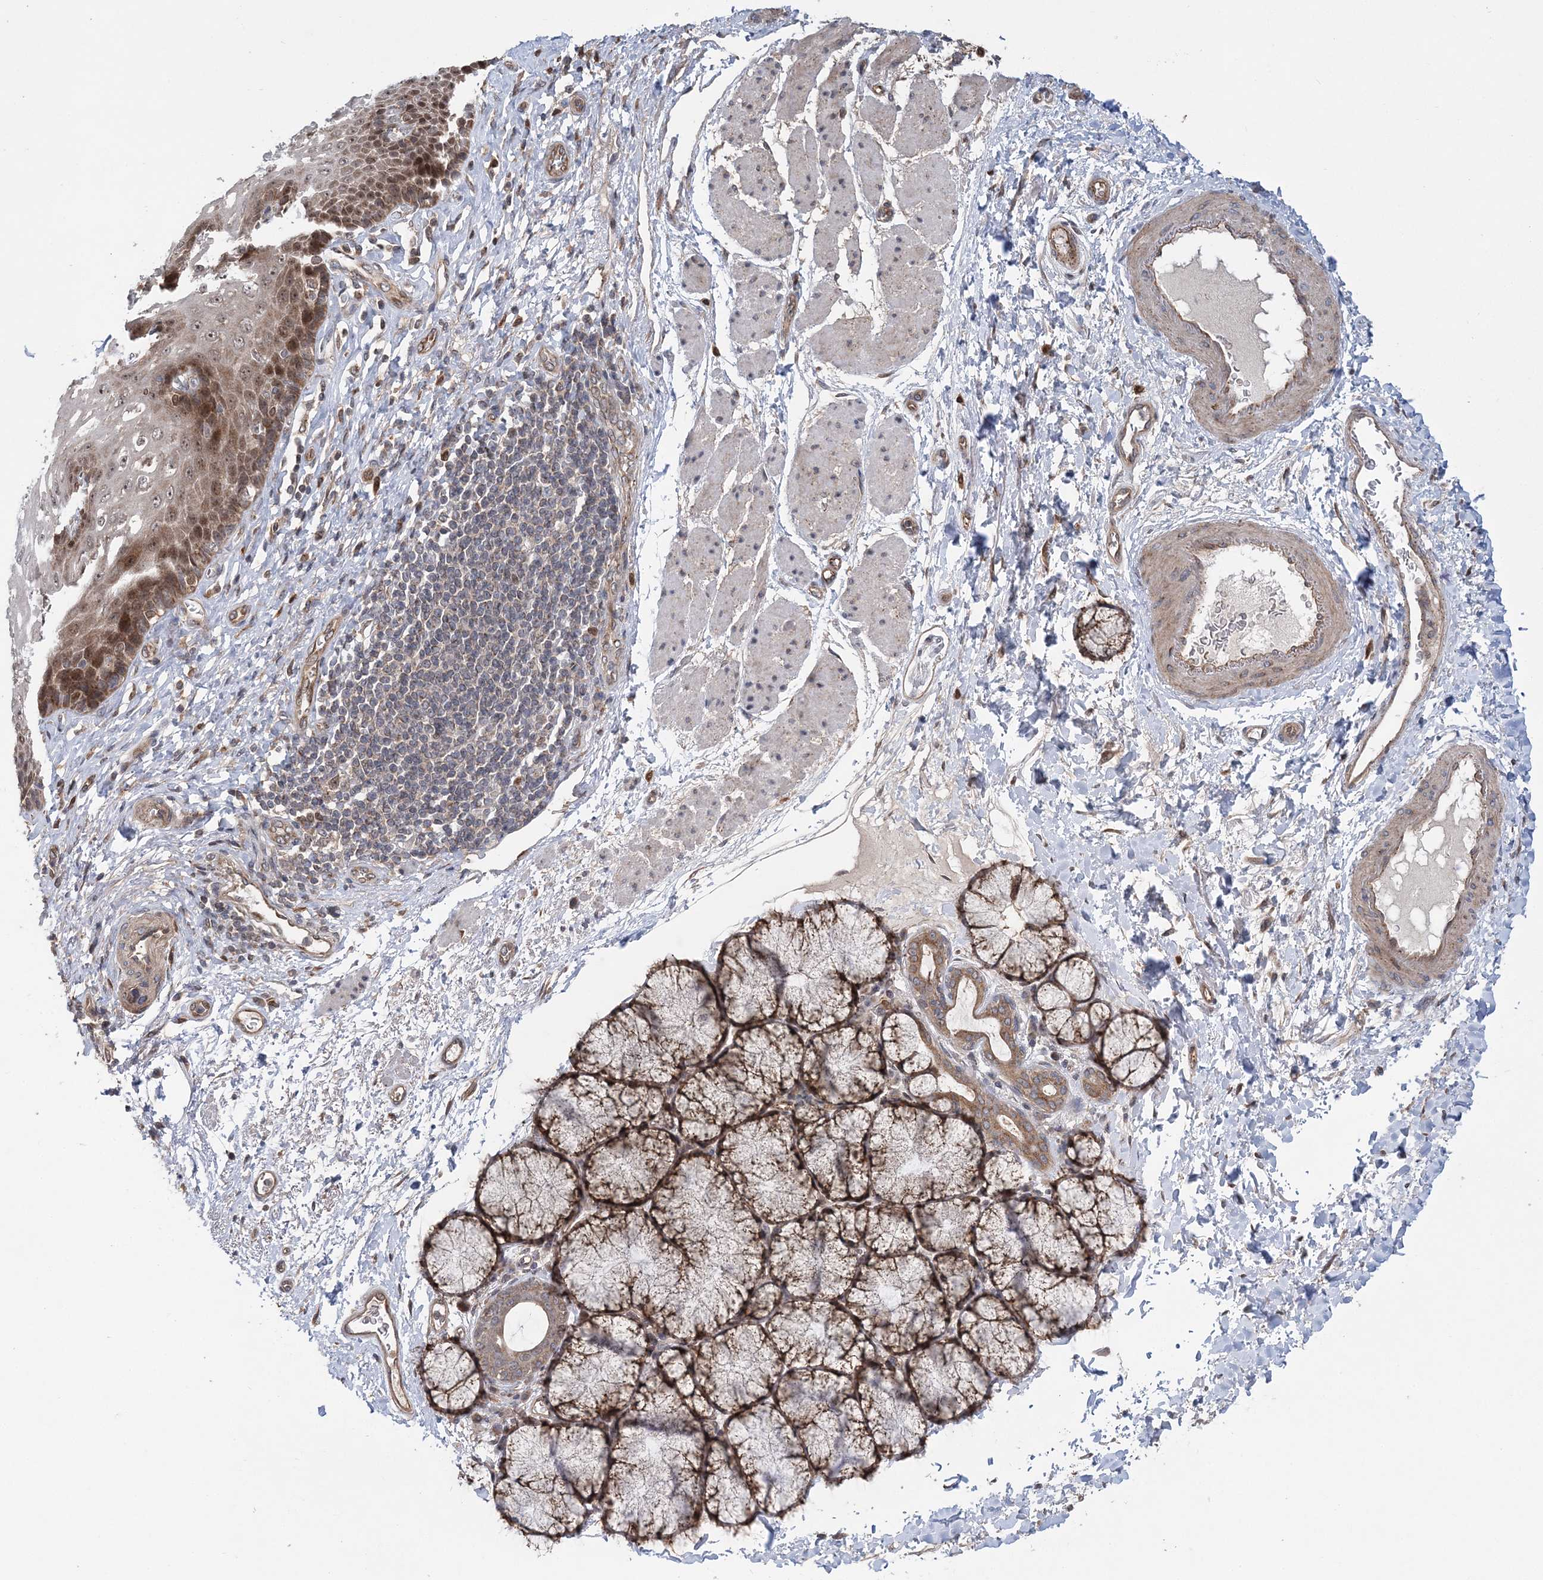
{"staining": {"intensity": "strong", "quantity": "25%-75%", "location": "cytoplasmic/membranous,nuclear"}, "tissue": "esophagus", "cell_type": "Squamous epithelial cells", "image_type": "normal", "snomed": [{"axis": "morphology", "description": "Normal tissue, NOS"}, {"axis": "topography", "description": "Esophagus"}], "caption": "The micrograph shows immunohistochemical staining of unremarkable esophagus. There is strong cytoplasmic/membranous,nuclear expression is appreciated in approximately 25%-75% of squamous epithelial cells. The staining was performed using DAB (3,3'-diaminobenzidine), with brown indicating positive protein expression. Nuclei are stained blue with hematoxylin.", "gene": "KIF4A", "patient": {"sex": "male", "age": 54}}